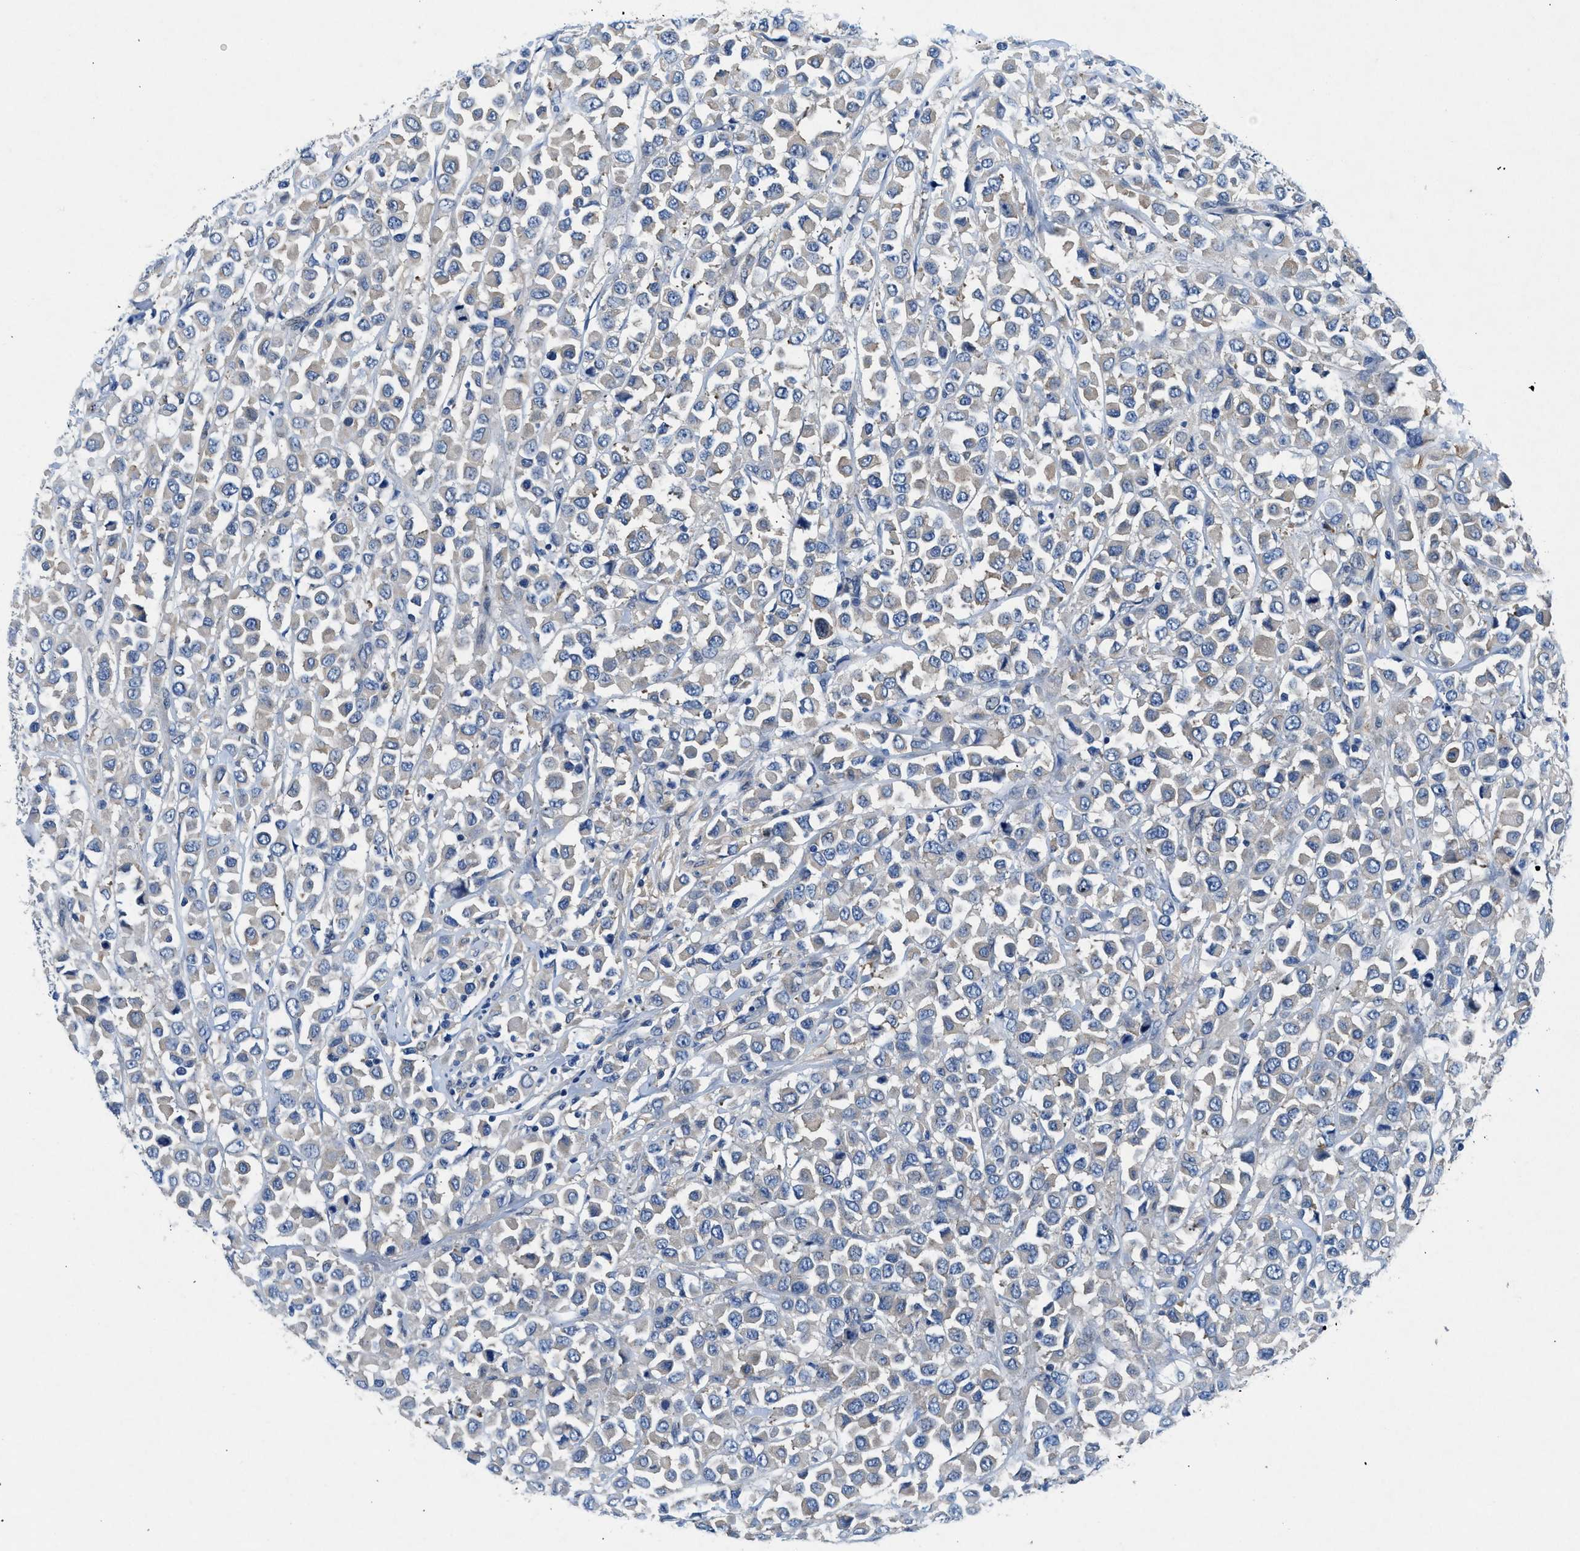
{"staining": {"intensity": "negative", "quantity": "none", "location": "none"}, "tissue": "breast cancer", "cell_type": "Tumor cells", "image_type": "cancer", "snomed": [{"axis": "morphology", "description": "Duct carcinoma"}, {"axis": "topography", "description": "Breast"}], "caption": "Human breast intraductal carcinoma stained for a protein using immunohistochemistry (IHC) displays no expression in tumor cells.", "gene": "COPS2", "patient": {"sex": "female", "age": 61}}